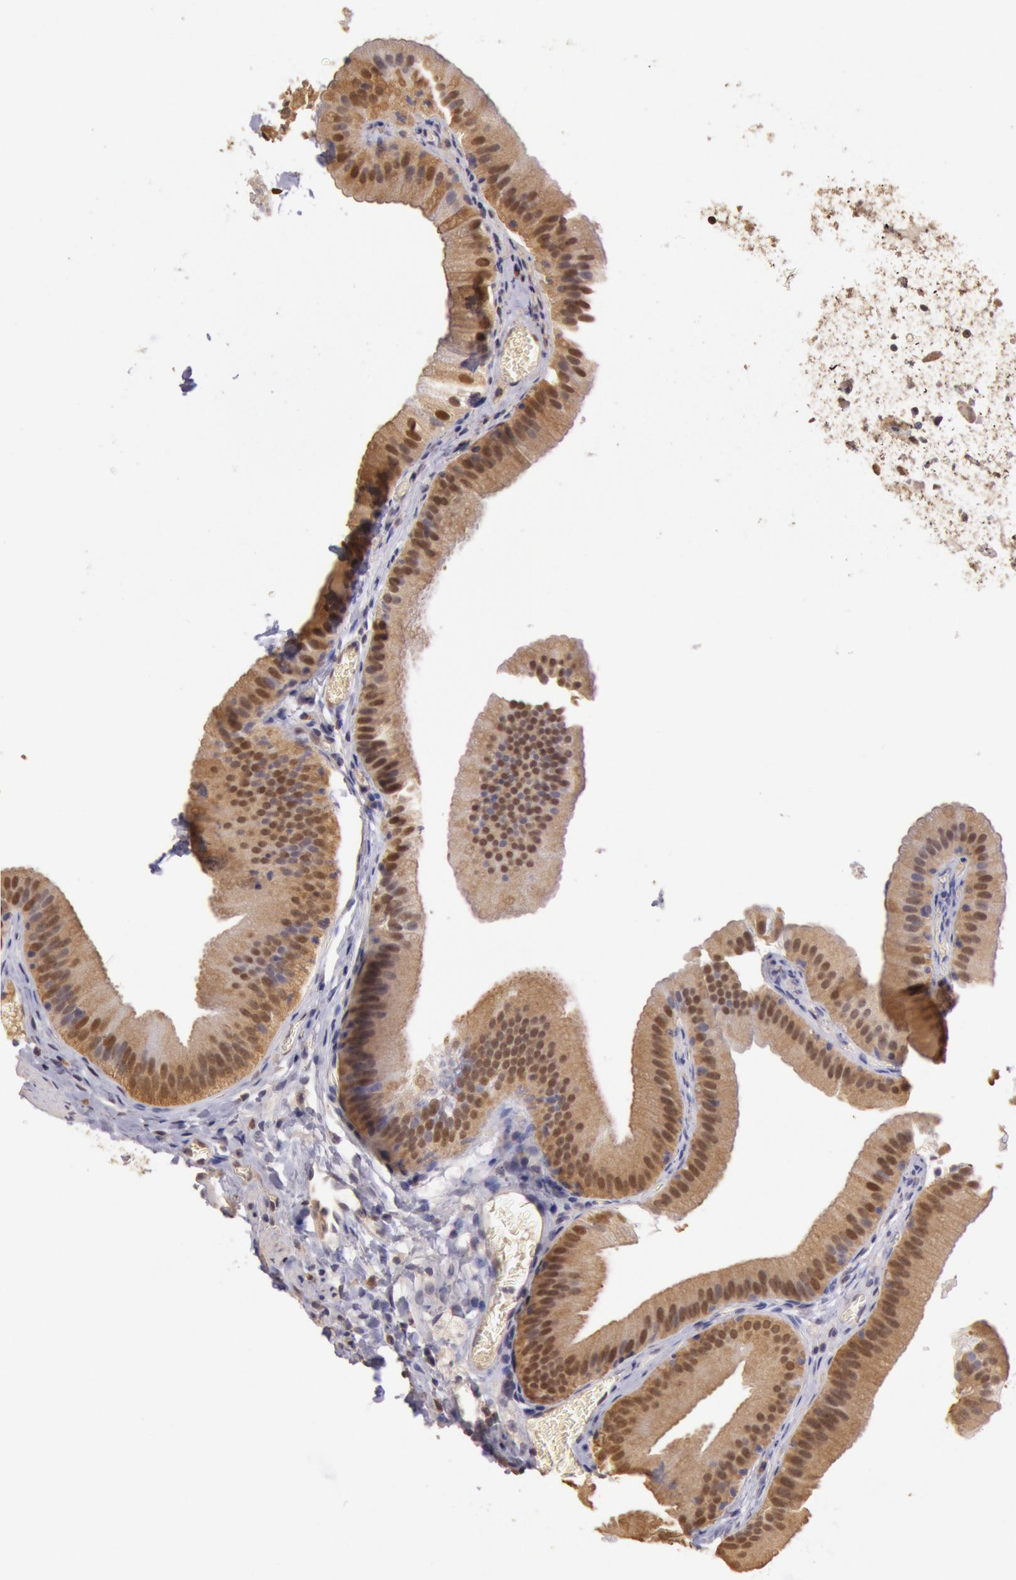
{"staining": {"intensity": "moderate", "quantity": ">75%", "location": "cytoplasmic/membranous,nuclear"}, "tissue": "gallbladder", "cell_type": "Glandular cells", "image_type": "normal", "snomed": [{"axis": "morphology", "description": "Normal tissue, NOS"}, {"axis": "topography", "description": "Gallbladder"}], "caption": "Gallbladder was stained to show a protein in brown. There is medium levels of moderate cytoplasmic/membranous,nuclear staining in approximately >75% of glandular cells.", "gene": "SOD1", "patient": {"sex": "female", "age": 24}}